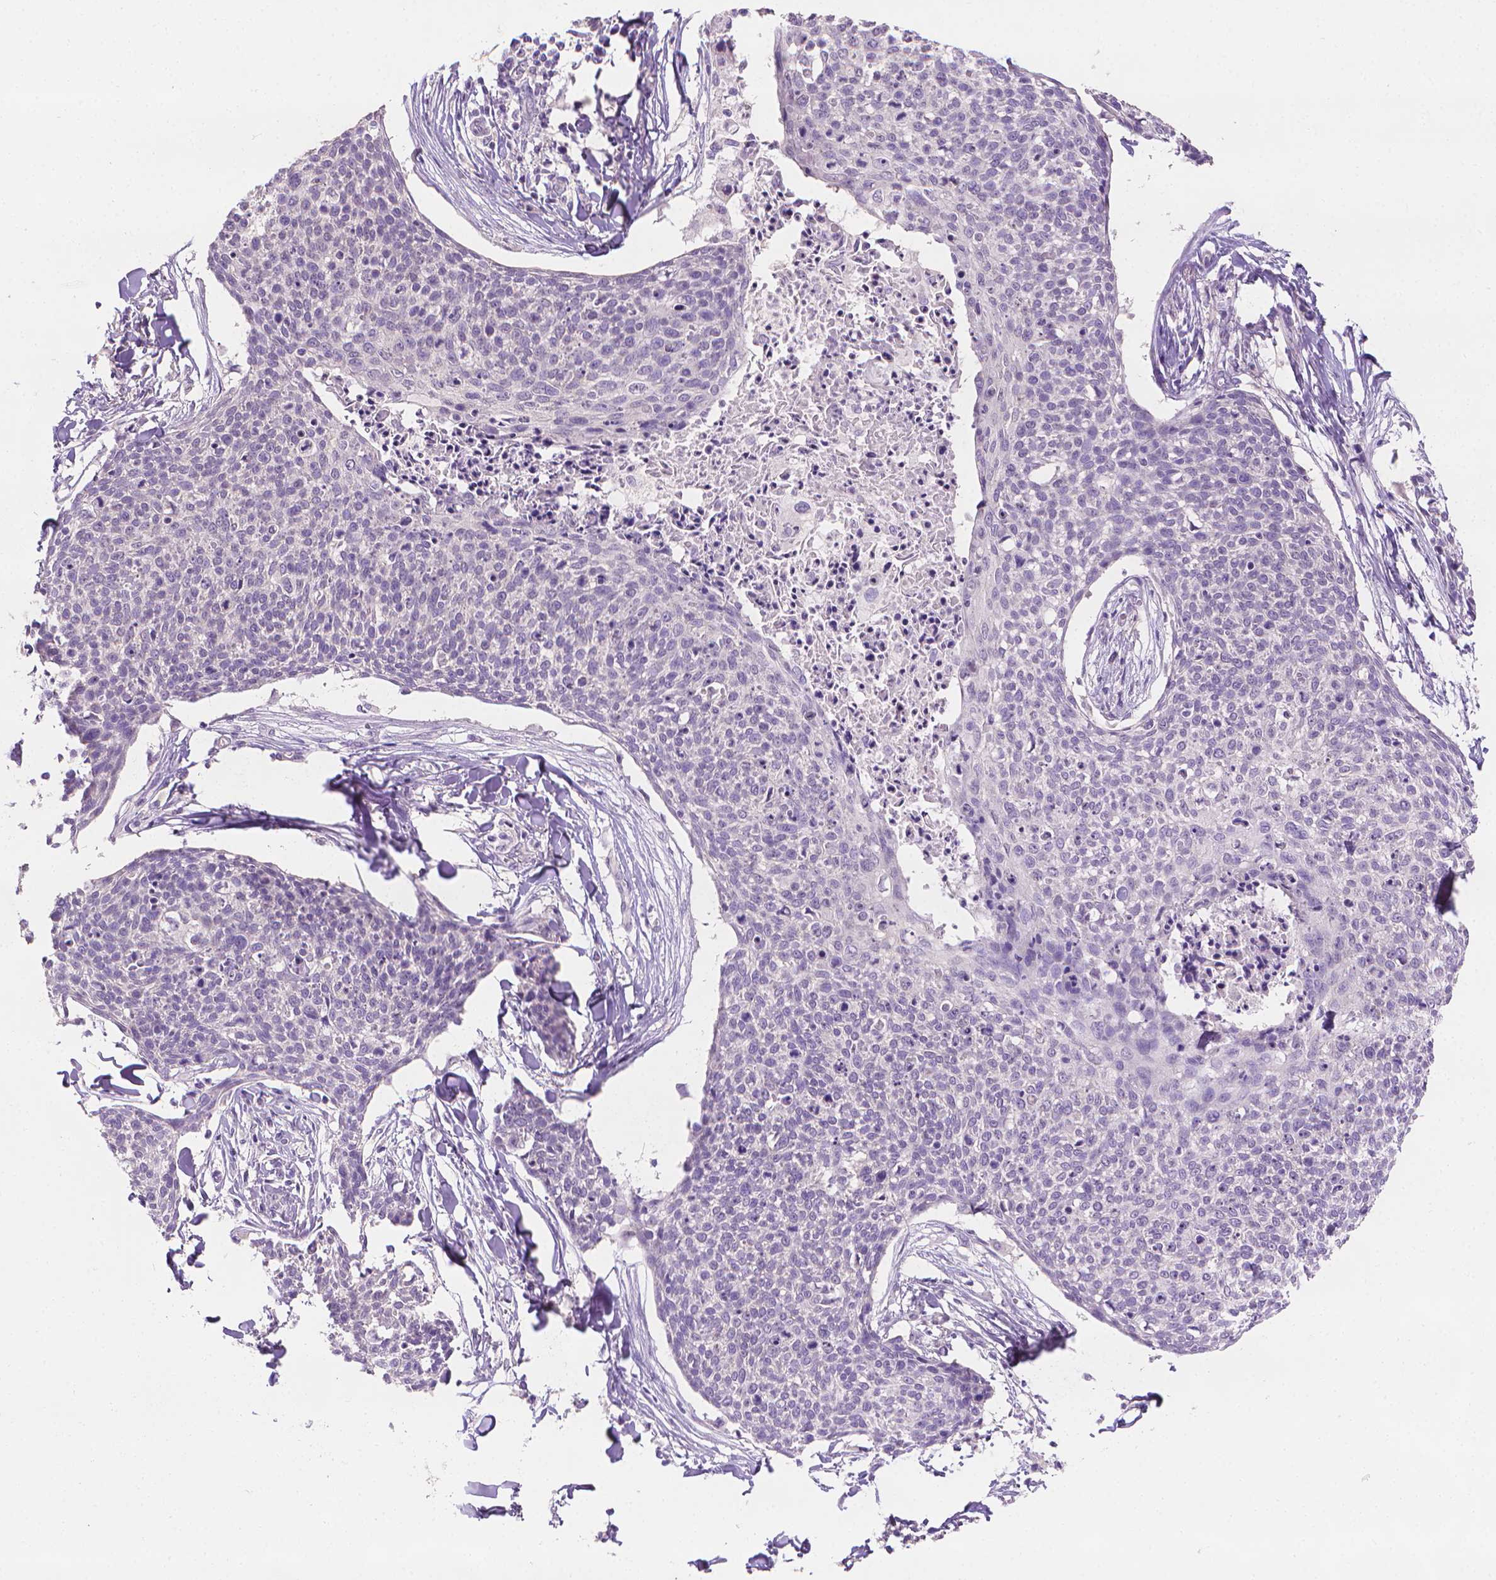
{"staining": {"intensity": "negative", "quantity": "none", "location": "none"}, "tissue": "skin cancer", "cell_type": "Tumor cells", "image_type": "cancer", "snomed": [{"axis": "morphology", "description": "Squamous cell carcinoma, NOS"}, {"axis": "topography", "description": "Skin"}, {"axis": "topography", "description": "Vulva"}], "caption": "A high-resolution image shows immunohistochemistry (IHC) staining of skin cancer (squamous cell carcinoma), which demonstrates no significant staining in tumor cells. (DAB IHC, high magnification).", "gene": "FASN", "patient": {"sex": "female", "age": 75}}